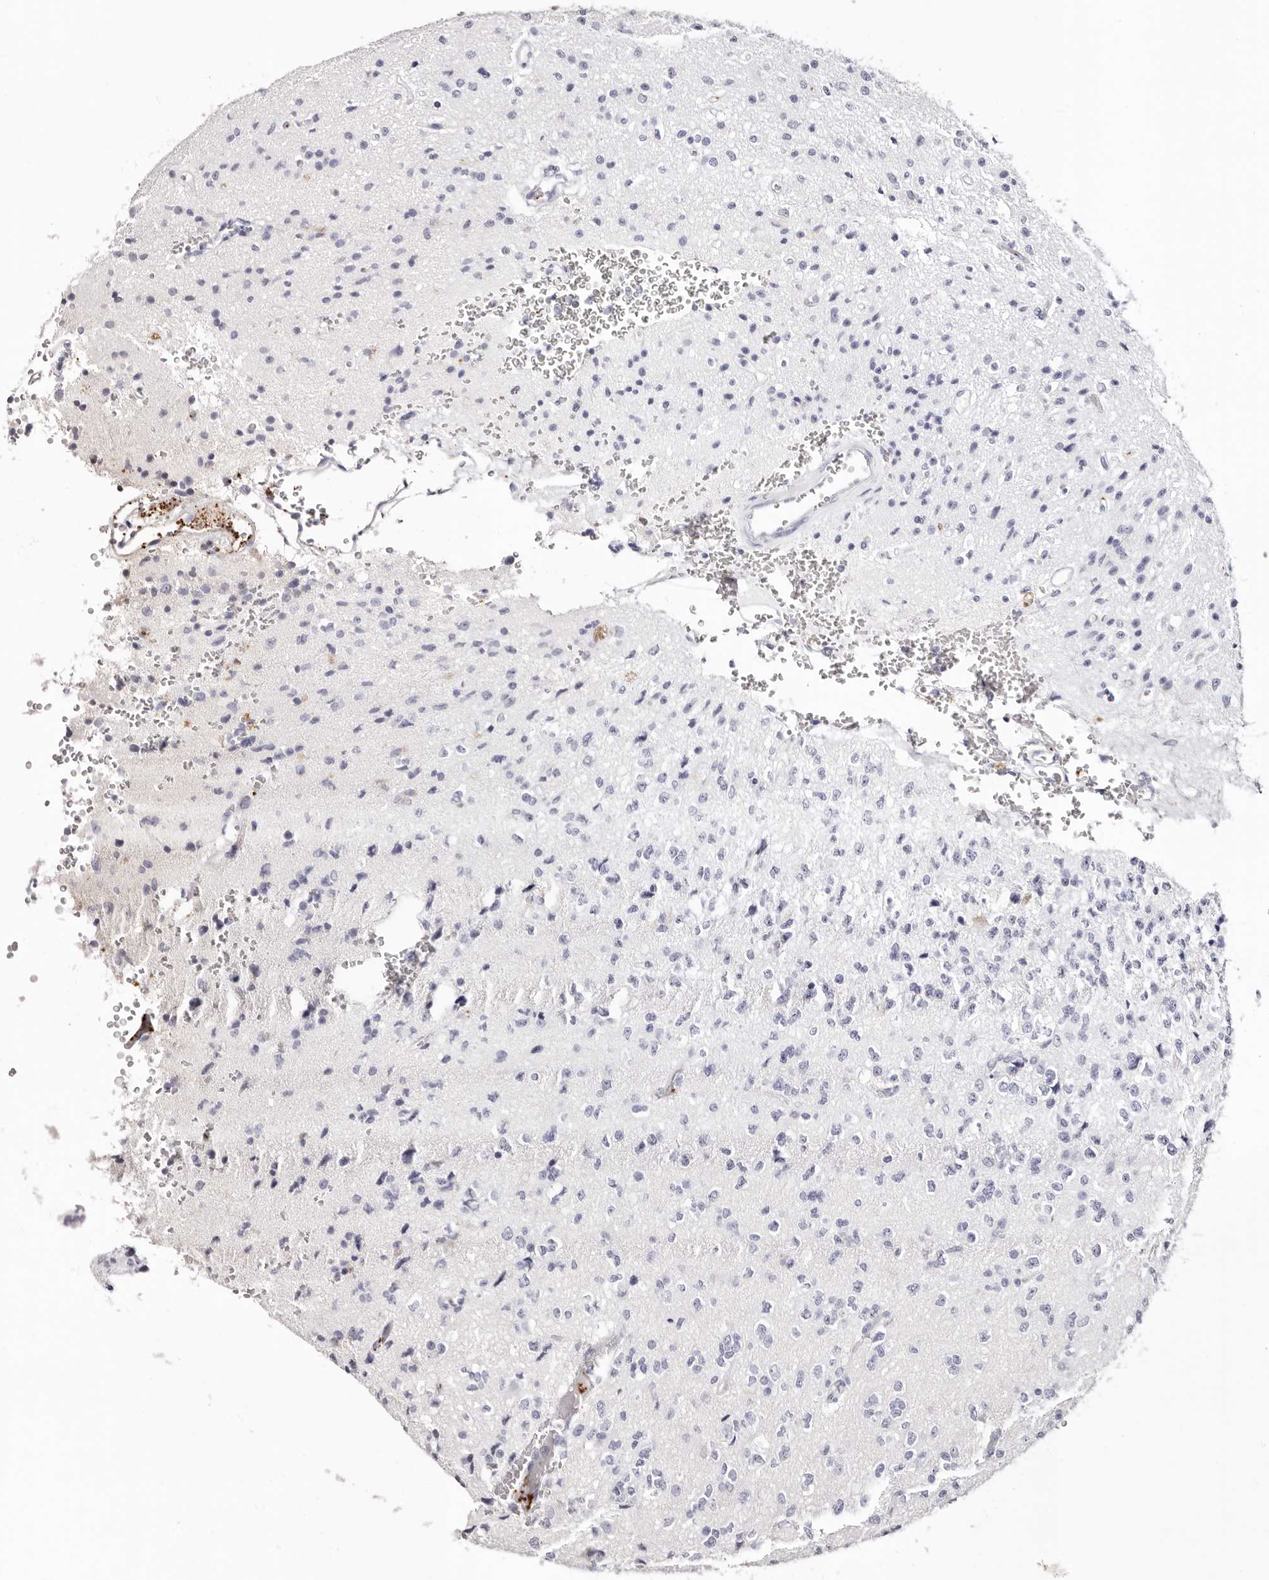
{"staining": {"intensity": "negative", "quantity": "none", "location": "none"}, "tissue": "glioma", "cell_type": "Tumor cells", "image_type": "cancer", "snomed": [{"axis": "morphology", "description": "Glioma, malignant, High grade"}, {"axis": "topography", "description": "pancreas cauda"}], "caption": "This is a histopathology image of immunohistochemistry (IHC) staining of malignant glioma (high-grade), which shows no expression in tumor cells. Nuclei are stained in blue.", "gene": "PF4", "patient": {"sex": "male", "age": 60}}